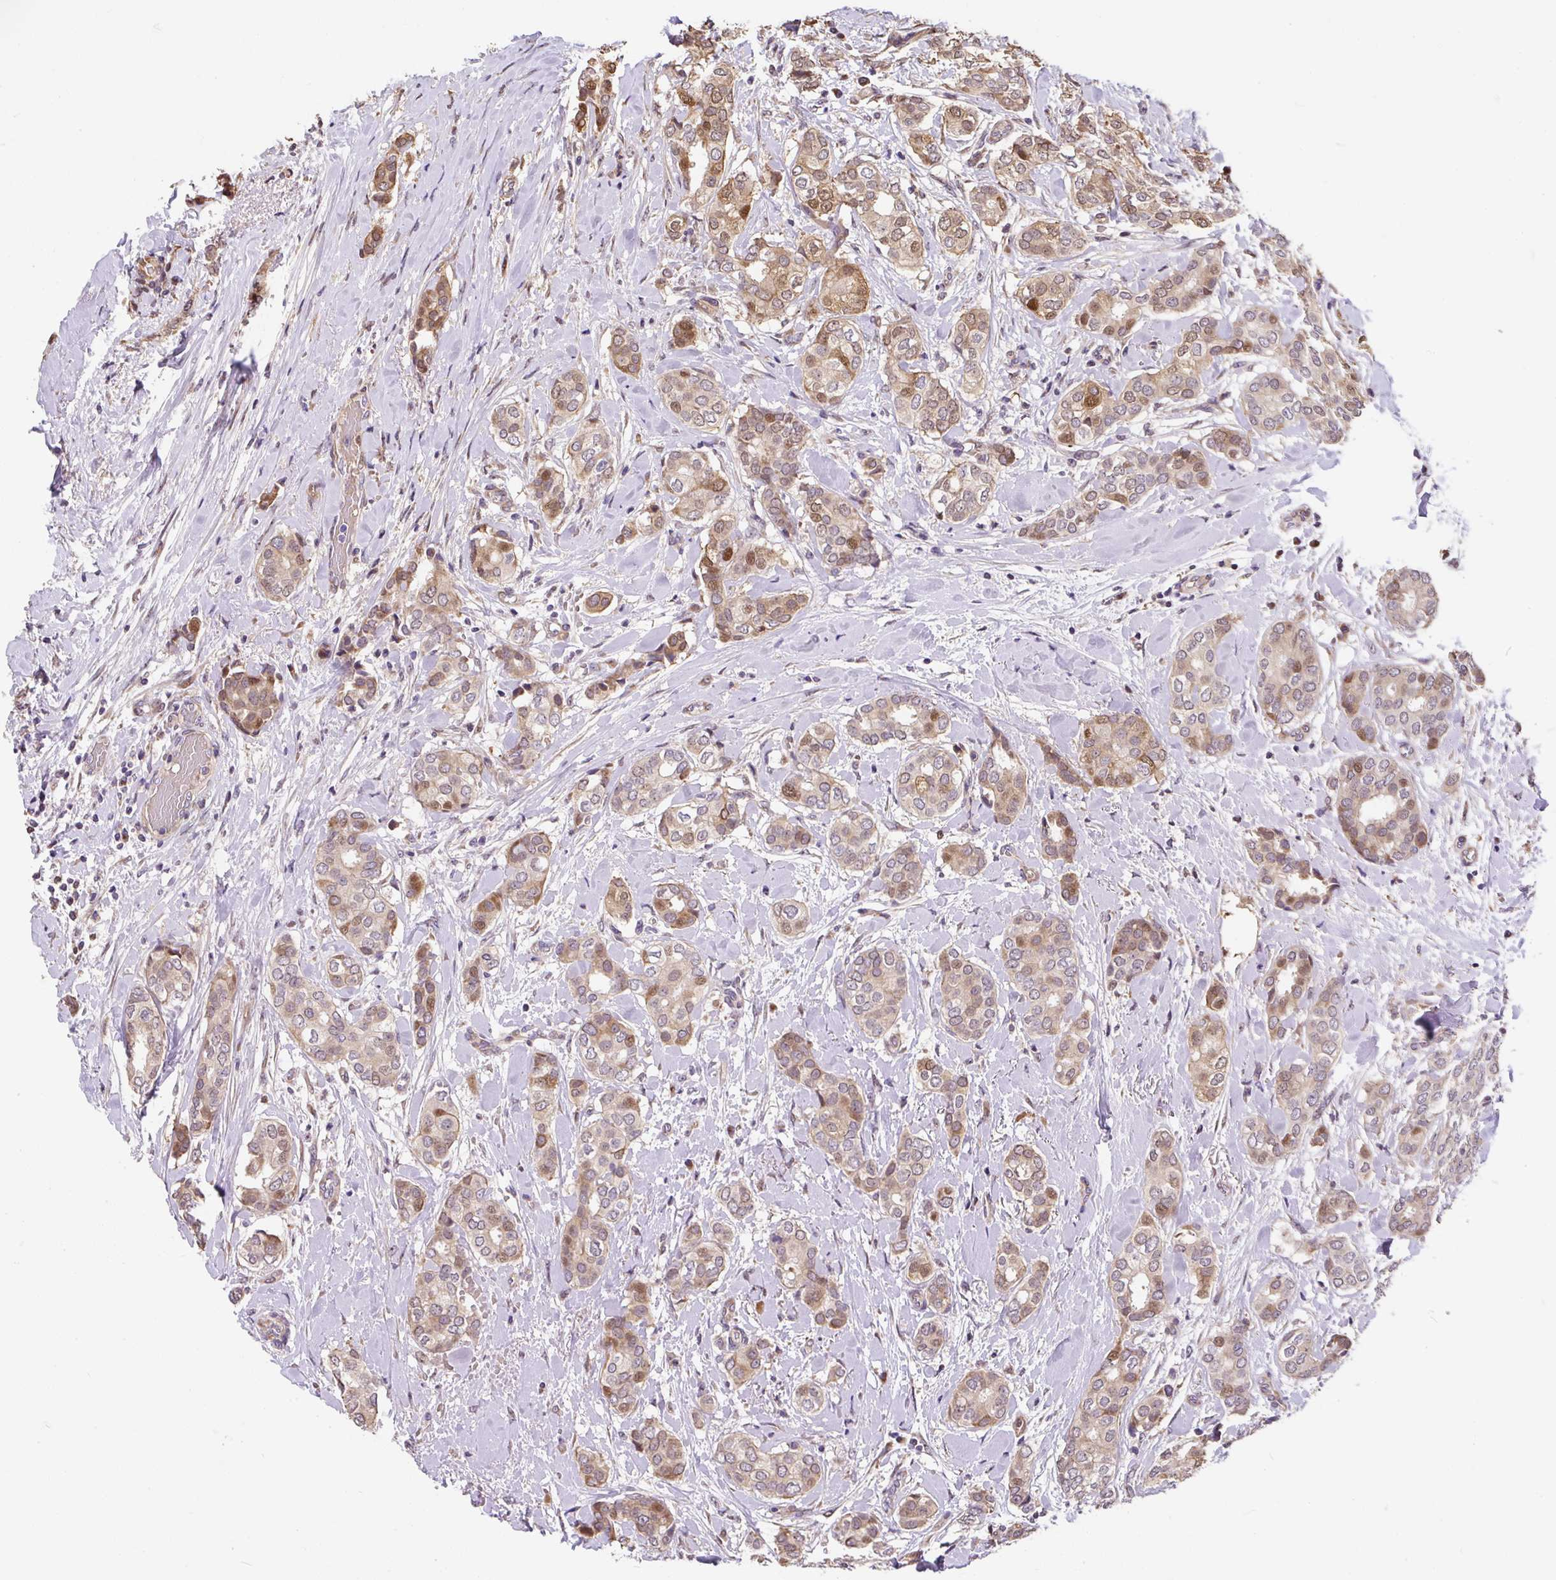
{"staining": {"intensity": "weak", "quantity": ">75%", "location": "cytoplasmic/membranous,nuclear"}, "tissue": "breast cancer", "cell_type": "Tumor cells", "image_type": "cancer", "snomed": [{"axis": "morphology", "description": "Duct carcinoma"}, {"axis": "topography", "description": "Breast"}], "caption": "Immunohistochemistry (IHC) staining of infiltrating ductal carcinoma (breast), which shows low levels of weak cytoplasmic/membranous and nuclear expression in about >75% of tumor cells indicating weak cytoplasmic/membranous and nuclear protein staining. The staining was performed using DAB (brown) for protein detection and nuclei were counterstained in hematoxylin (blue).", "gene": "PUS7L", "patient": {"sex": "female", "age": 73}}